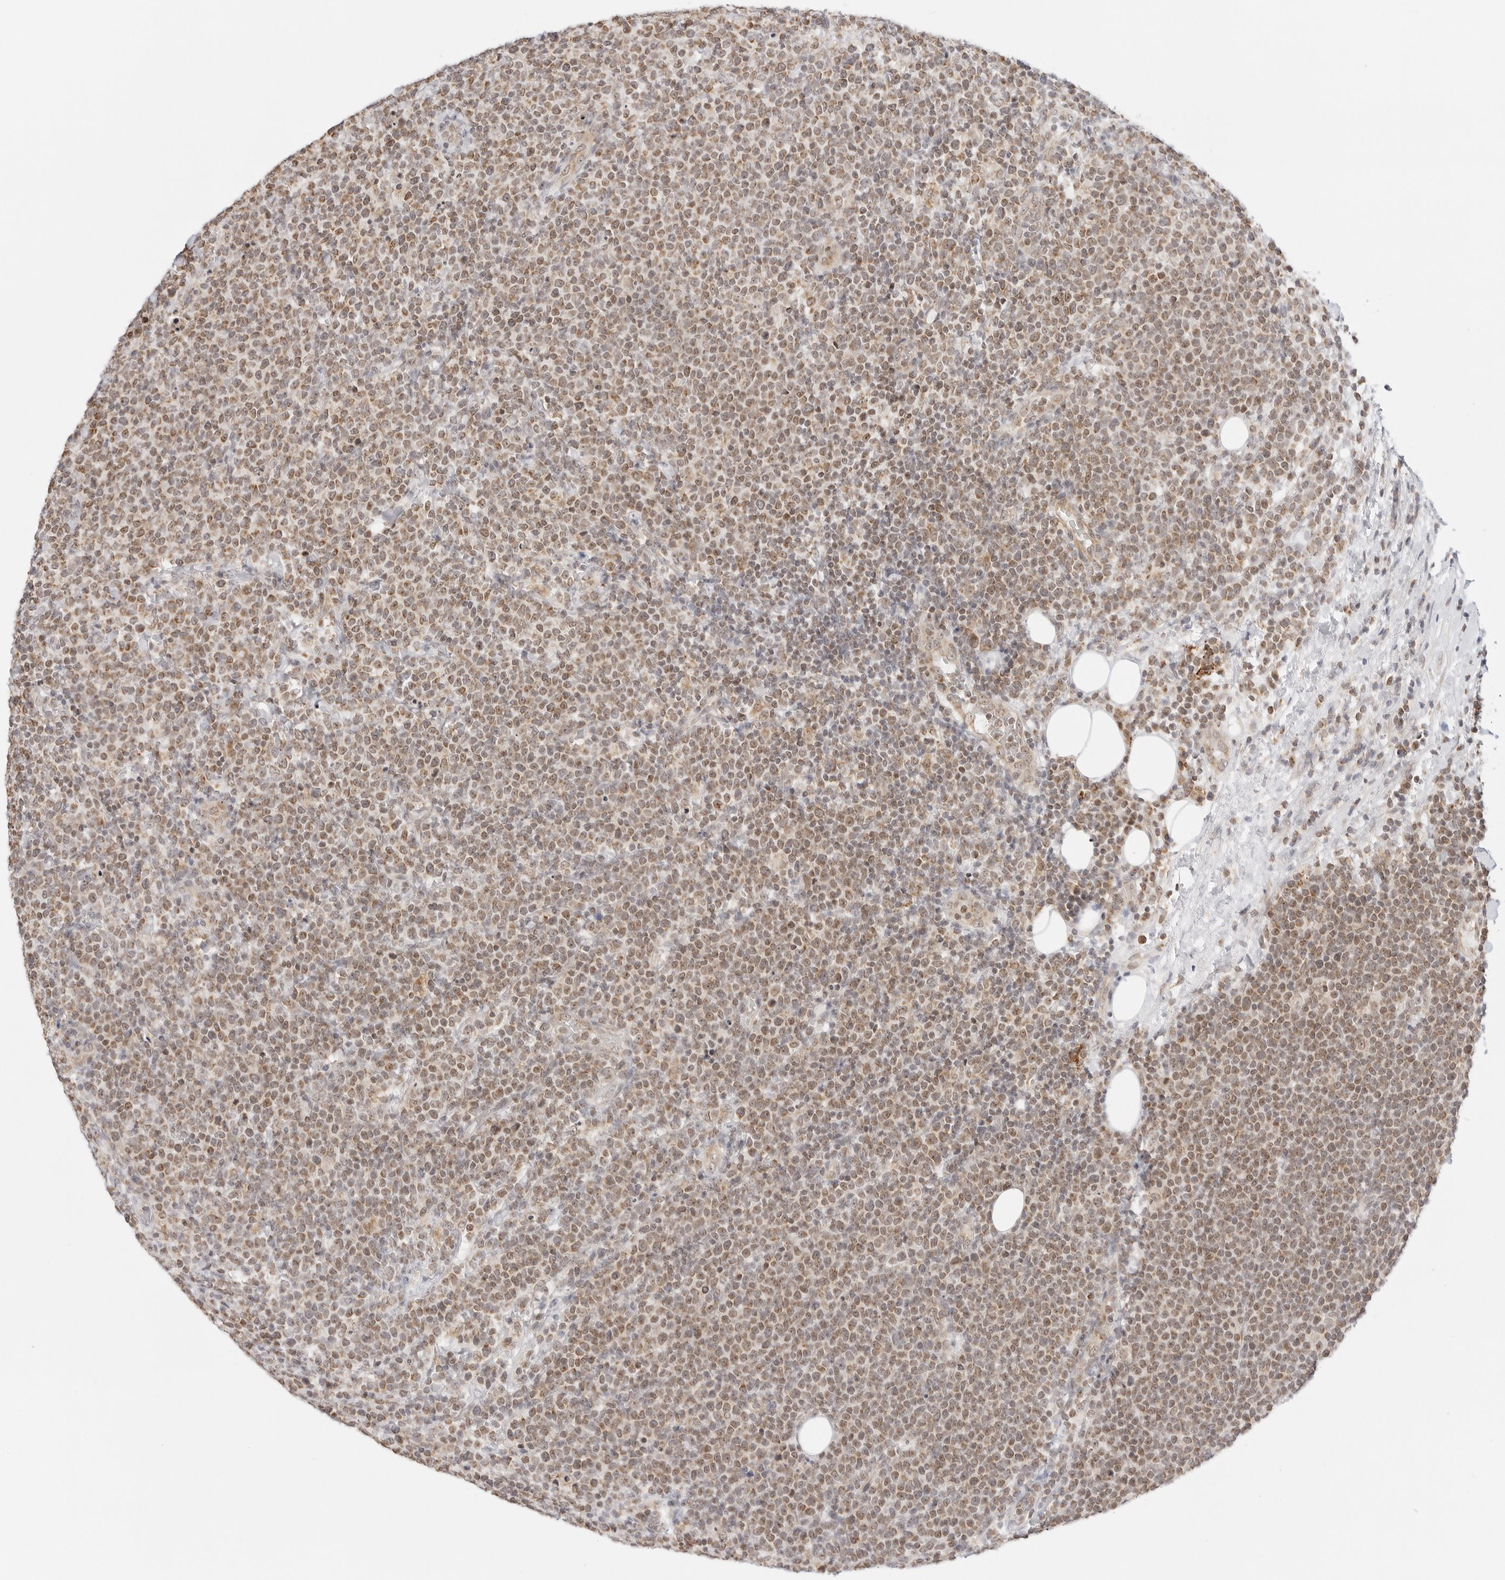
{"staining": {"intensity": "weak", "quantity": ">75%", "location": "cytoplasmic/membranous,nuclear"}, "tissue": "lymphoma", "cell_type": "Tumor cells", "image_type": "cancer", "snomed": [{"axis": "morphology", "description": "Malignant lymphoma, non-Hodgkin's type, High grade"}, {"axis": "topography", "description": "Lymph node"}], "caption": "DAB (3,3'-diaminobenzidine) immunohistochemical staining of lymphoma demonstrates weak cytoplasmic/membranous and nuclear protein staining in approximately >75% of tumor cells. The staining was performed using DAB, with brown indicating positive protein expression. Nuclei are stained blue with hematoxylin.", "gene": "GORAB", "patient": {"sex": "male", "age": 61}}